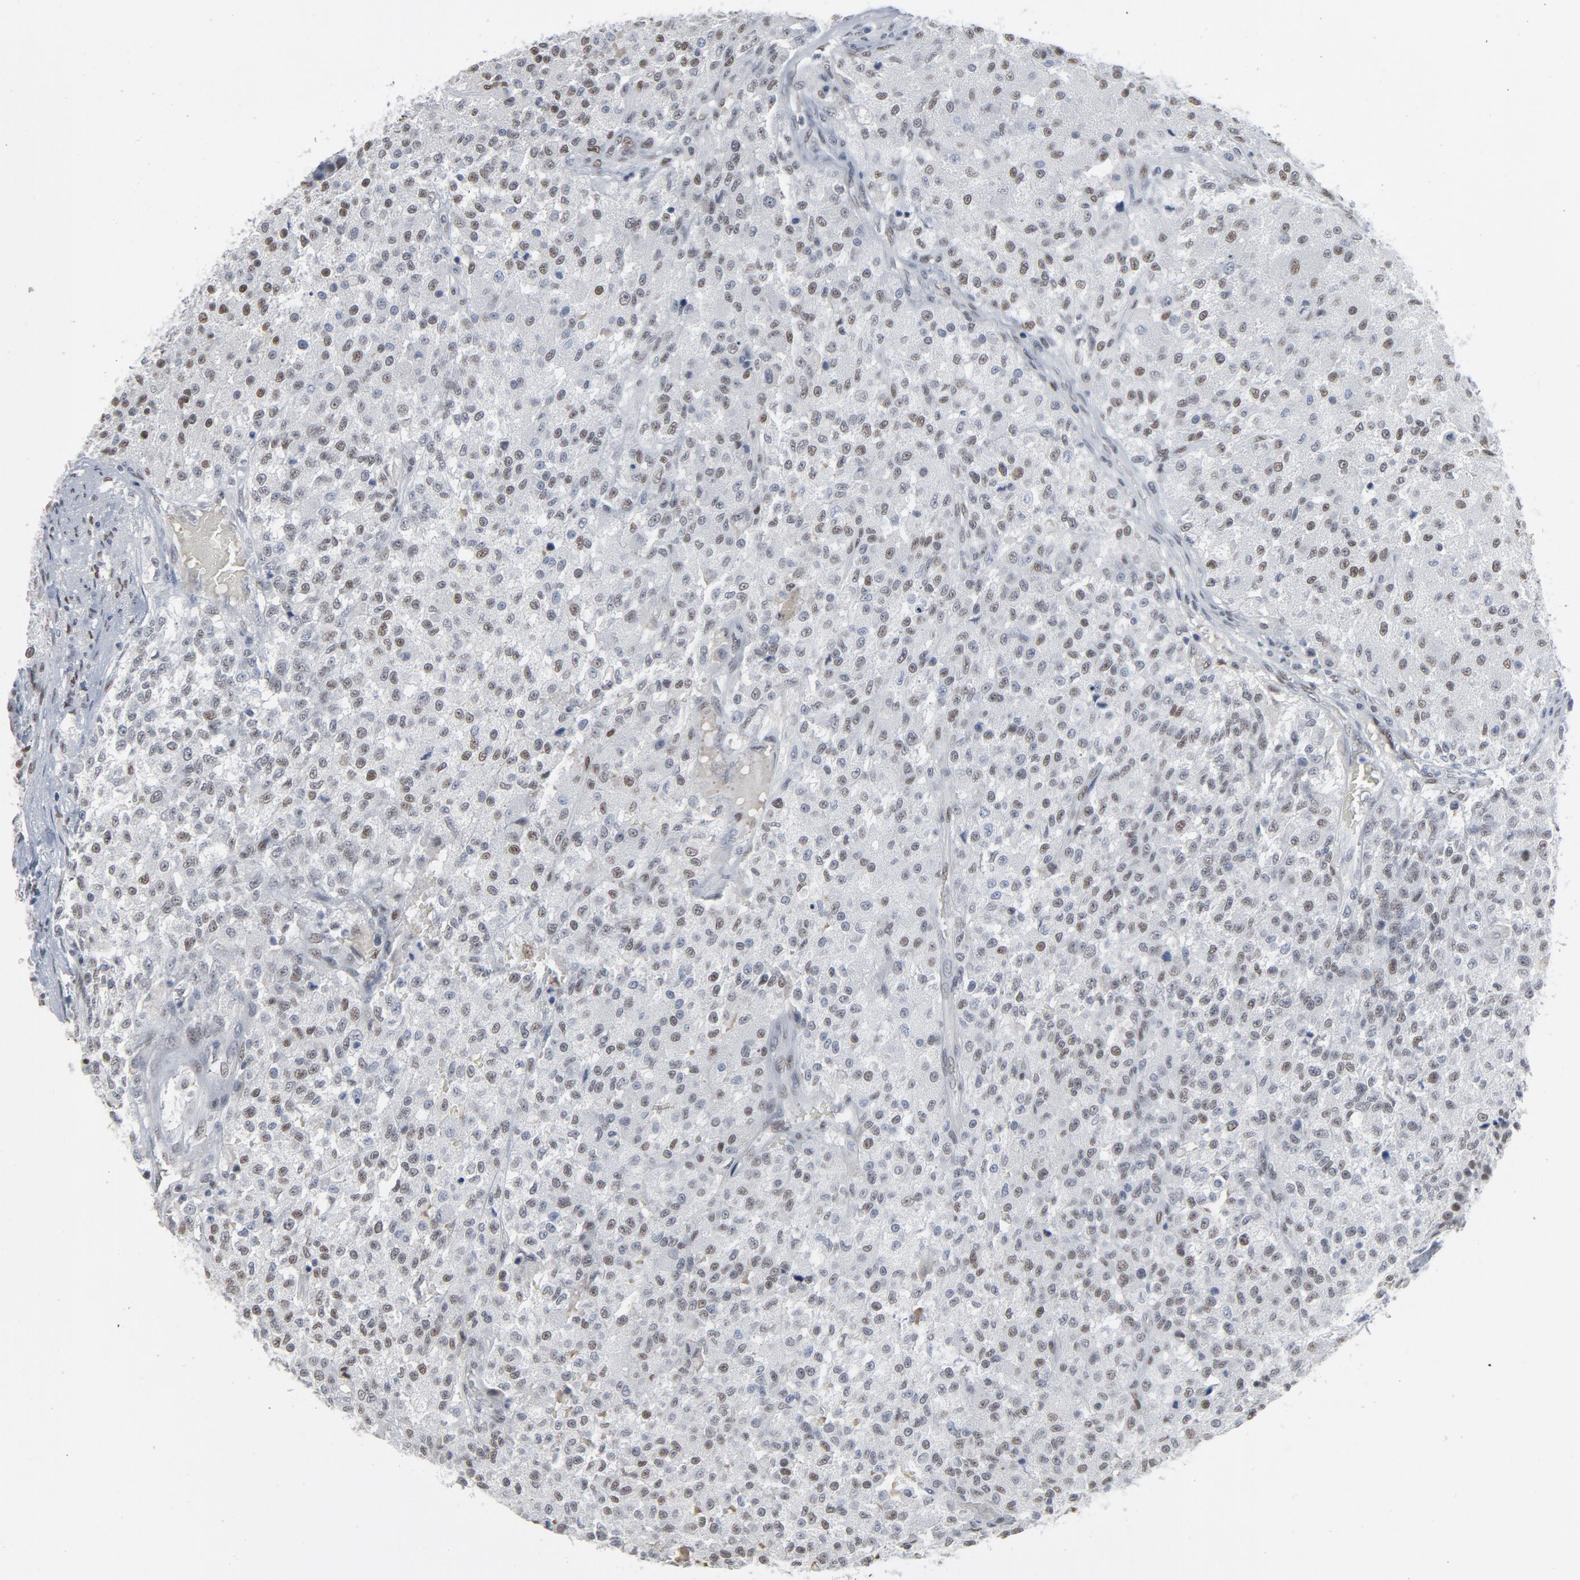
{"staining": {"intensity": "weak", "quantity": "<25%", "location": "nuclear"}, "tissue": "testis cancer", "cell_type": "Tumor cells", "image_type": "cancer", "snomed": [{"axis": "morphology", "description": "Seminoma, NOS"}, {"axis": "topography", "description": "Testis"}], "caption": "The immunohistochemistry (IHC) photomicrograph has no significant positivity in tumor cells of seminoma (testis) tissue.", "gene": "ATF7", "patient": {"sex": "male", "age": 59}}